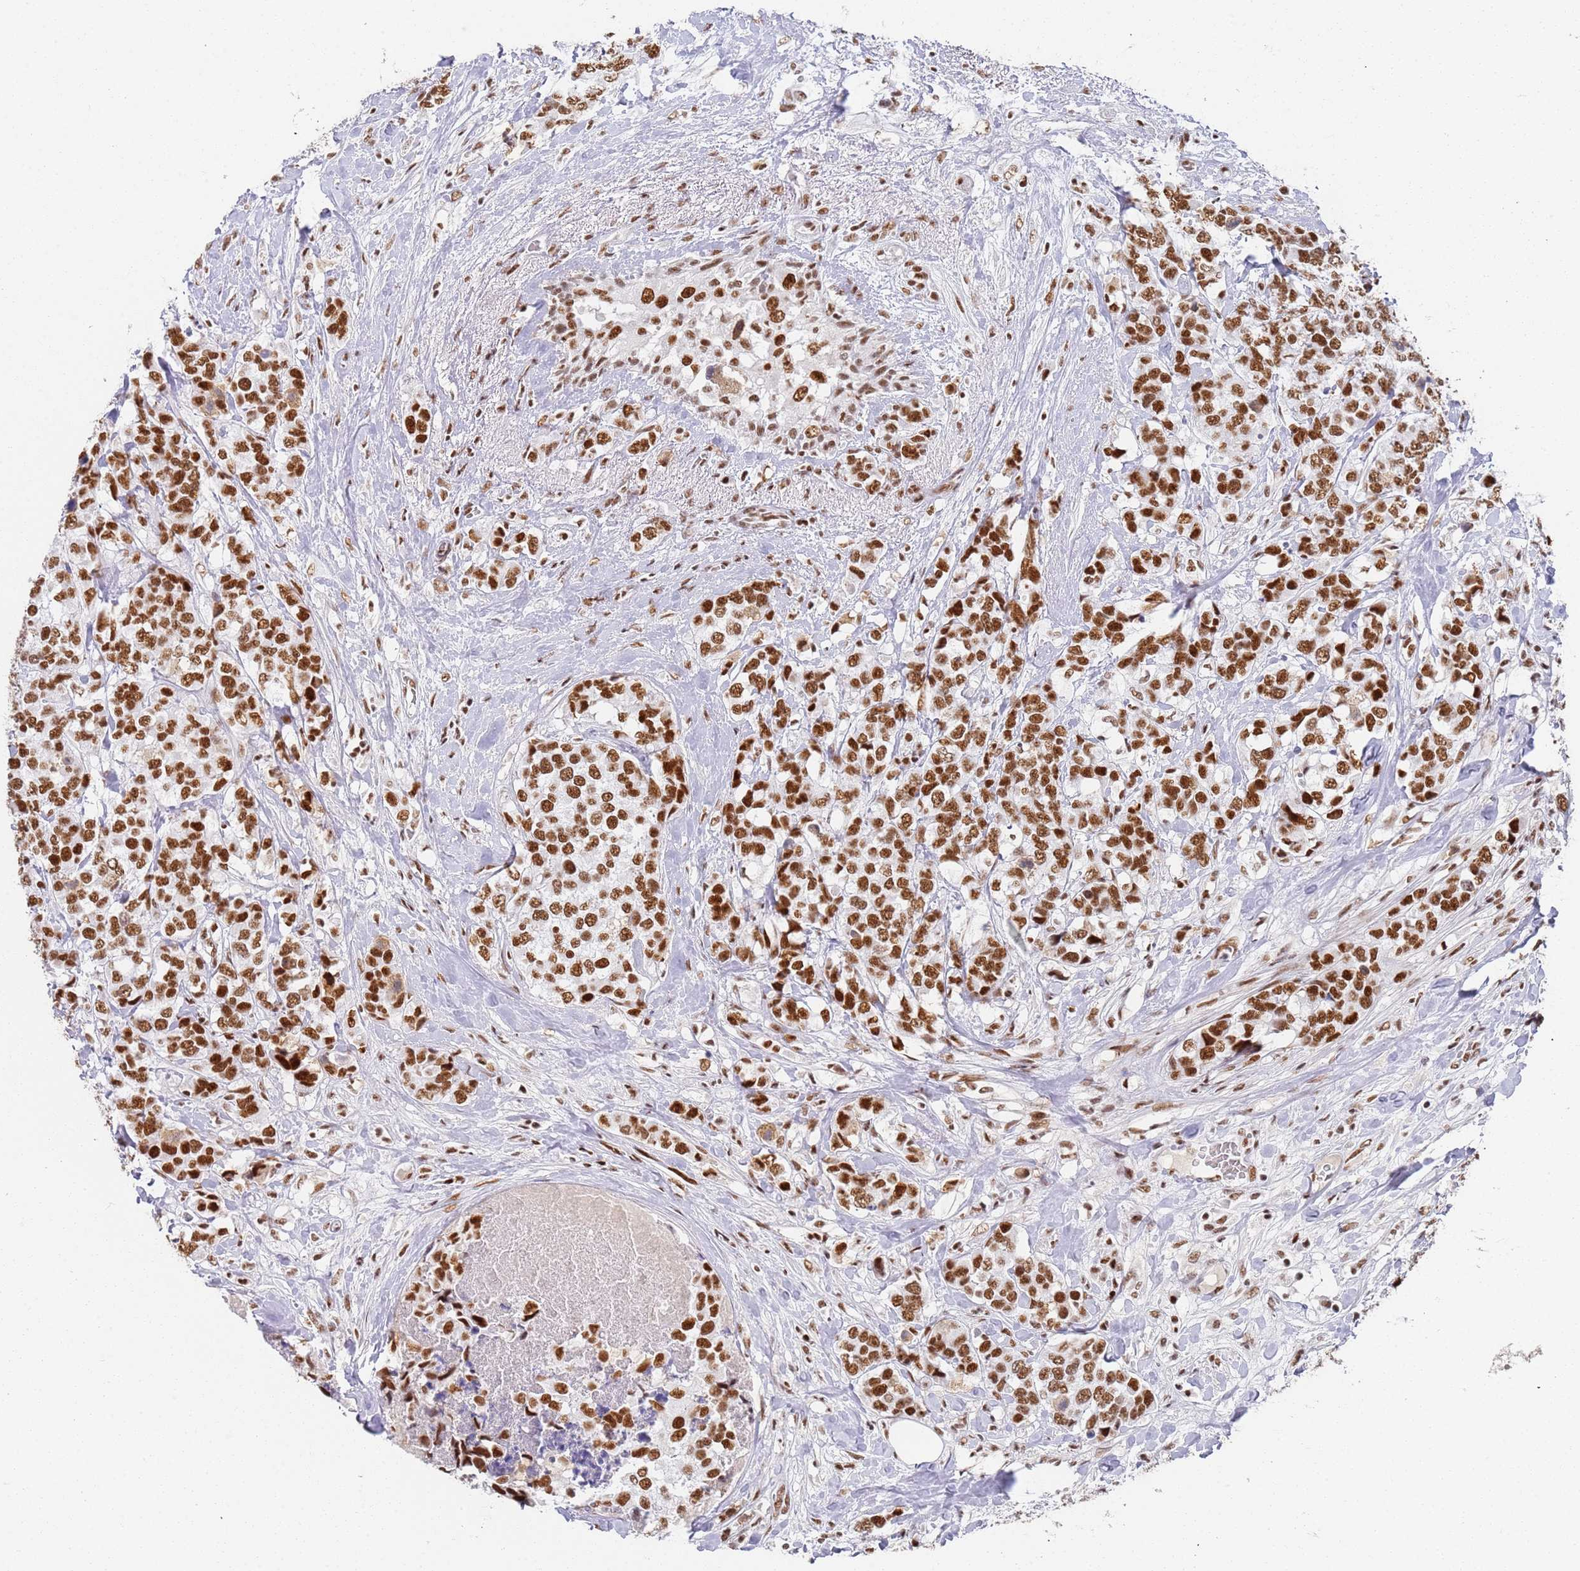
{"staining": {"intensity": "strong", "quantity": ">75%", "location": "nuclear"}, "tissue": "breast cancer", "cell_type": "Tumor cells", "image_type": "cancer", "snomed": [{"axis": "morphology", "description": "Lobular carcinoma"}, {"axis": "topography", "description": "Breast"}], "caption": "The immunohistochemical stain highlights strong nuclear expression in tumor cells of breast cancer tissue. (DAB (3,3'-diaminobenzidine) IHC, brown staining for protein, blue staining for nuclei).", "gene": "AKAP8L", "patient": {"sex": "female", "age": 59}}